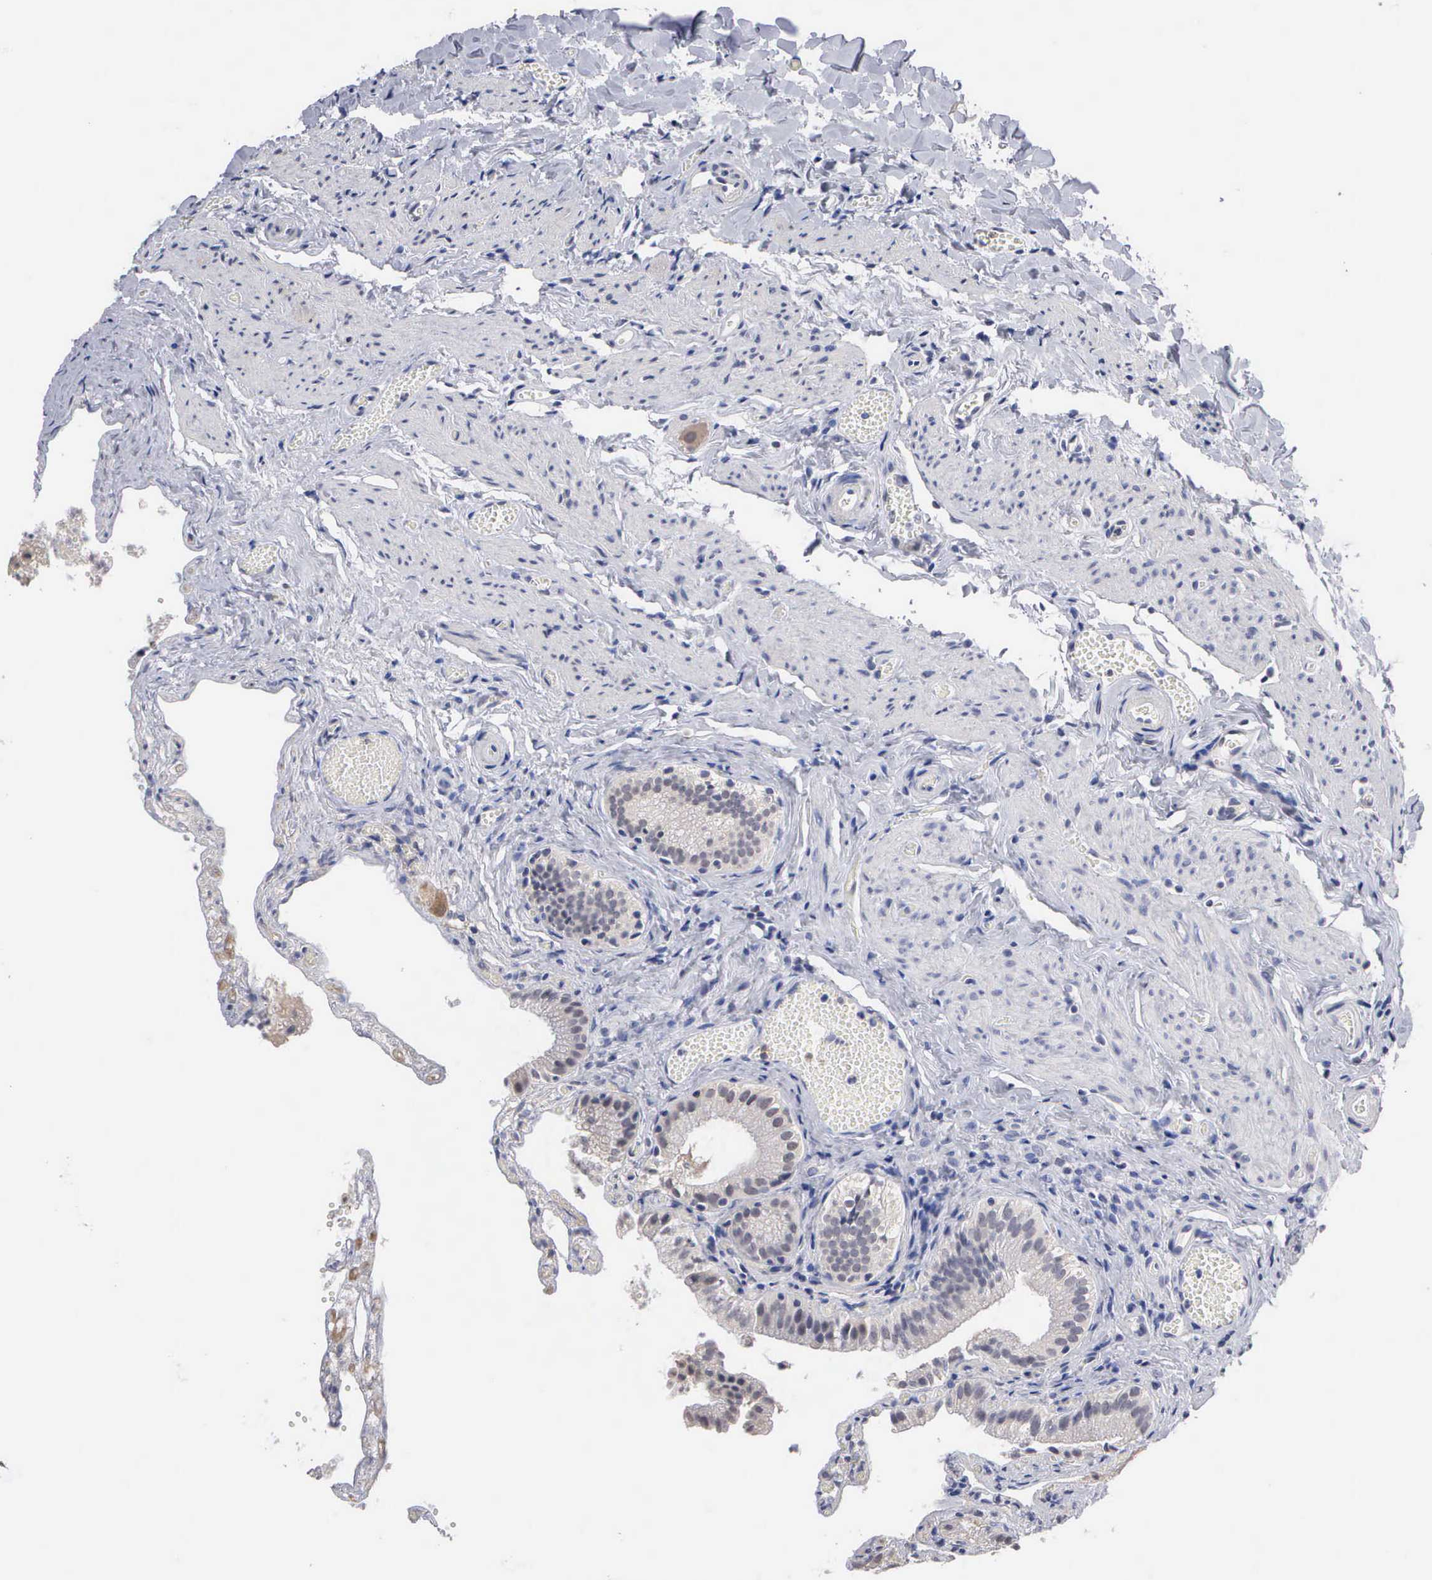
{"staining": {"intensity": "weak", "quantity": "<25%", "location": "nuclear"}, "tissue": "gallbladder", "cell_type": "Glandular cells", "image_type": "normal", "snomed": [{"axis": "morphology", "description": "Normal tissue, NOS"}, {"axis": "topography", "description": "Gallbladder"}], "caption": "This photomicrograph is of normal gallbladder stained with IHC to label a protein in brown with the nuclei are counter-stained blue. There is no expression in glandular cells.", "gene": "KDM6A", "patient": {"sex": "female", "age": 44}}